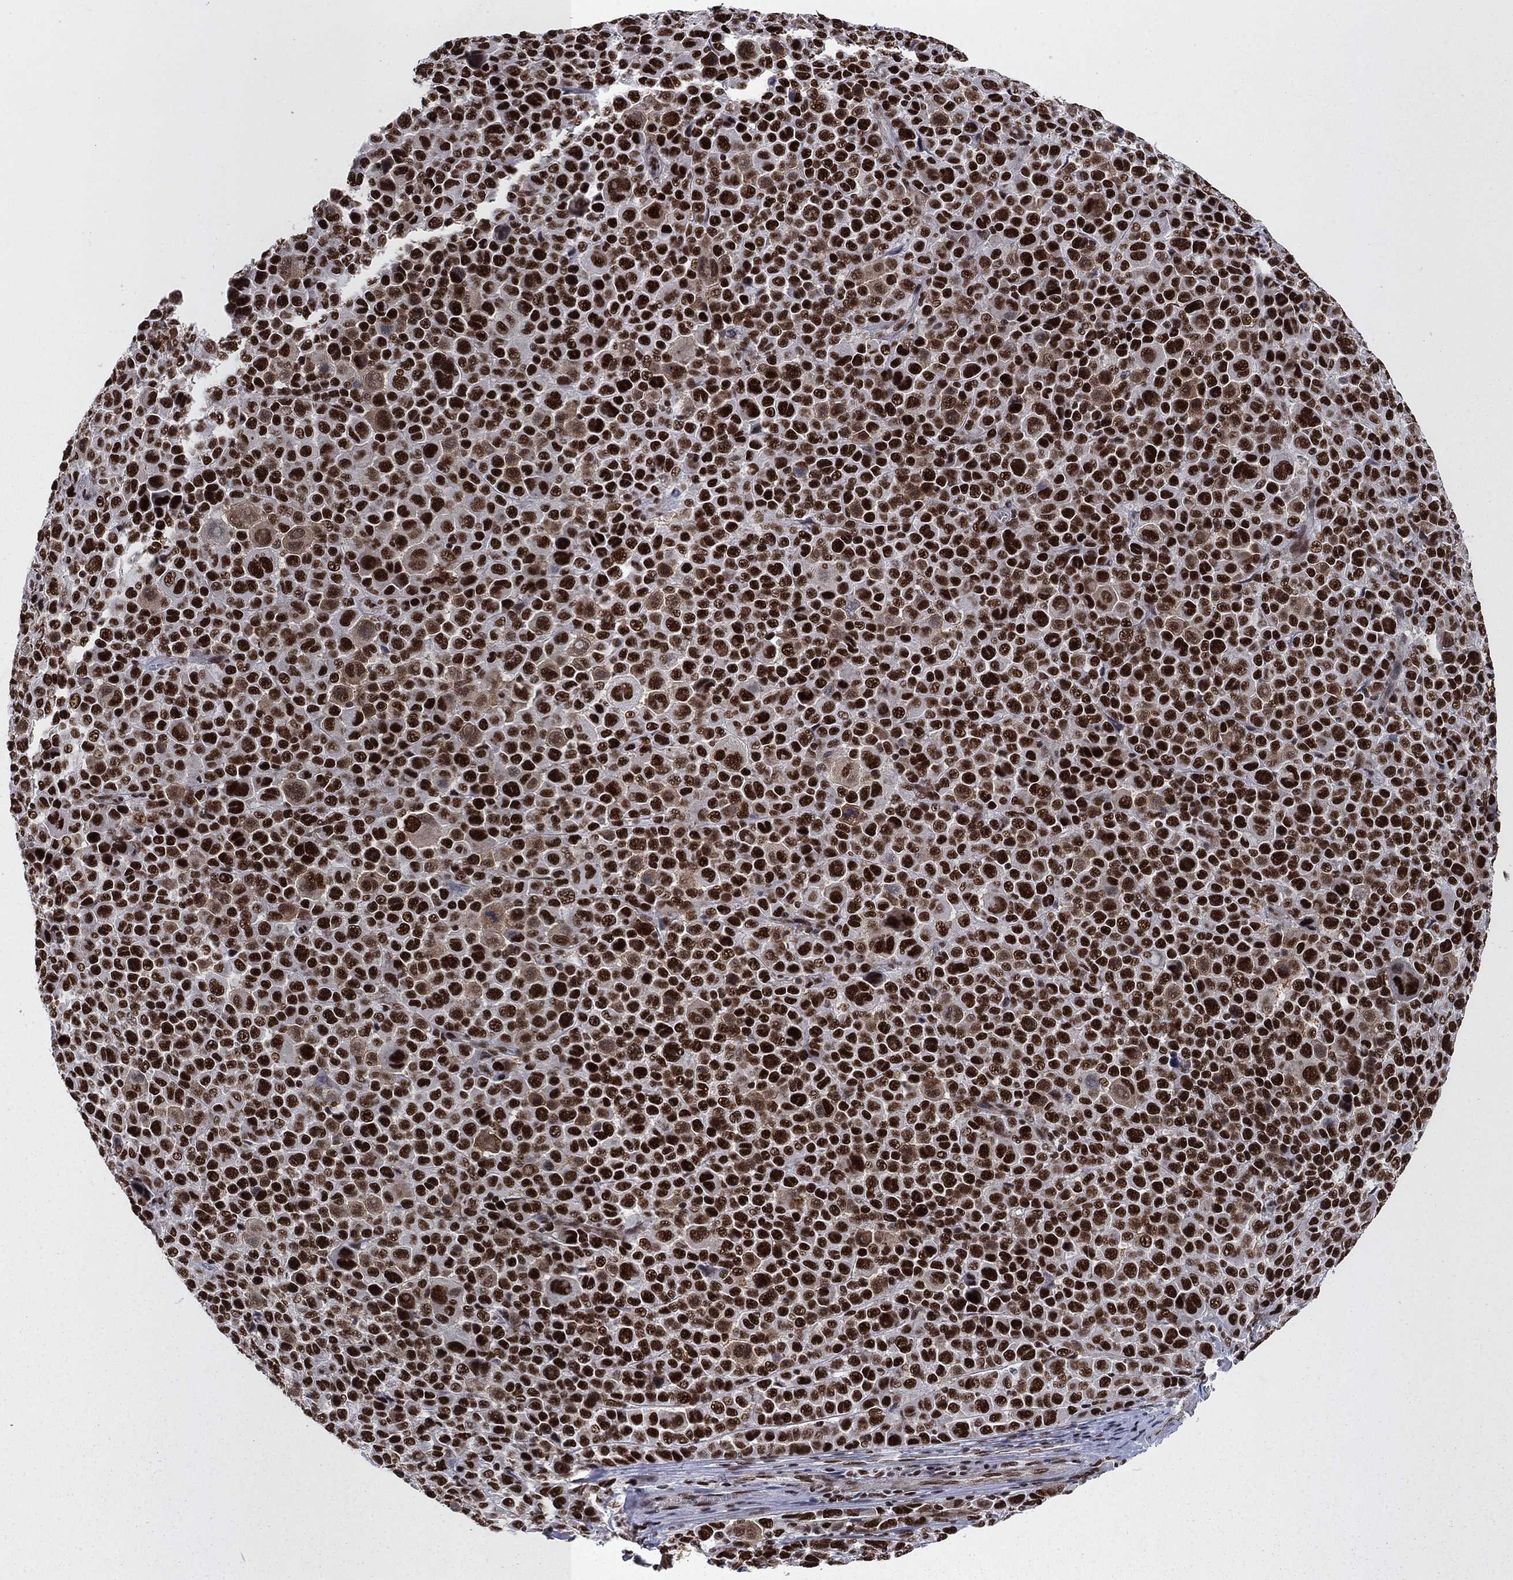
{"staining": {"intensity": "strong", "quantity": ">75%", "location": "nuclear"}, "tissue": "melanoma", "cell_type": "Tumor cells", "image_type": "cancer", "snomed": [{"axis": "morphology", "description": "Malignant melanoma, NOS"}, {"axis": "topography", "description": "Skin"}], "caption": "Tumor cells exhibit high levels of strong nuclear staining in about >75% of cells in melanoma. (brown staining indicates protein expression, while blue staining denotes nuclei).", "gene": "RPRD1B", "patient": {"sex": "female", "age": 57}}